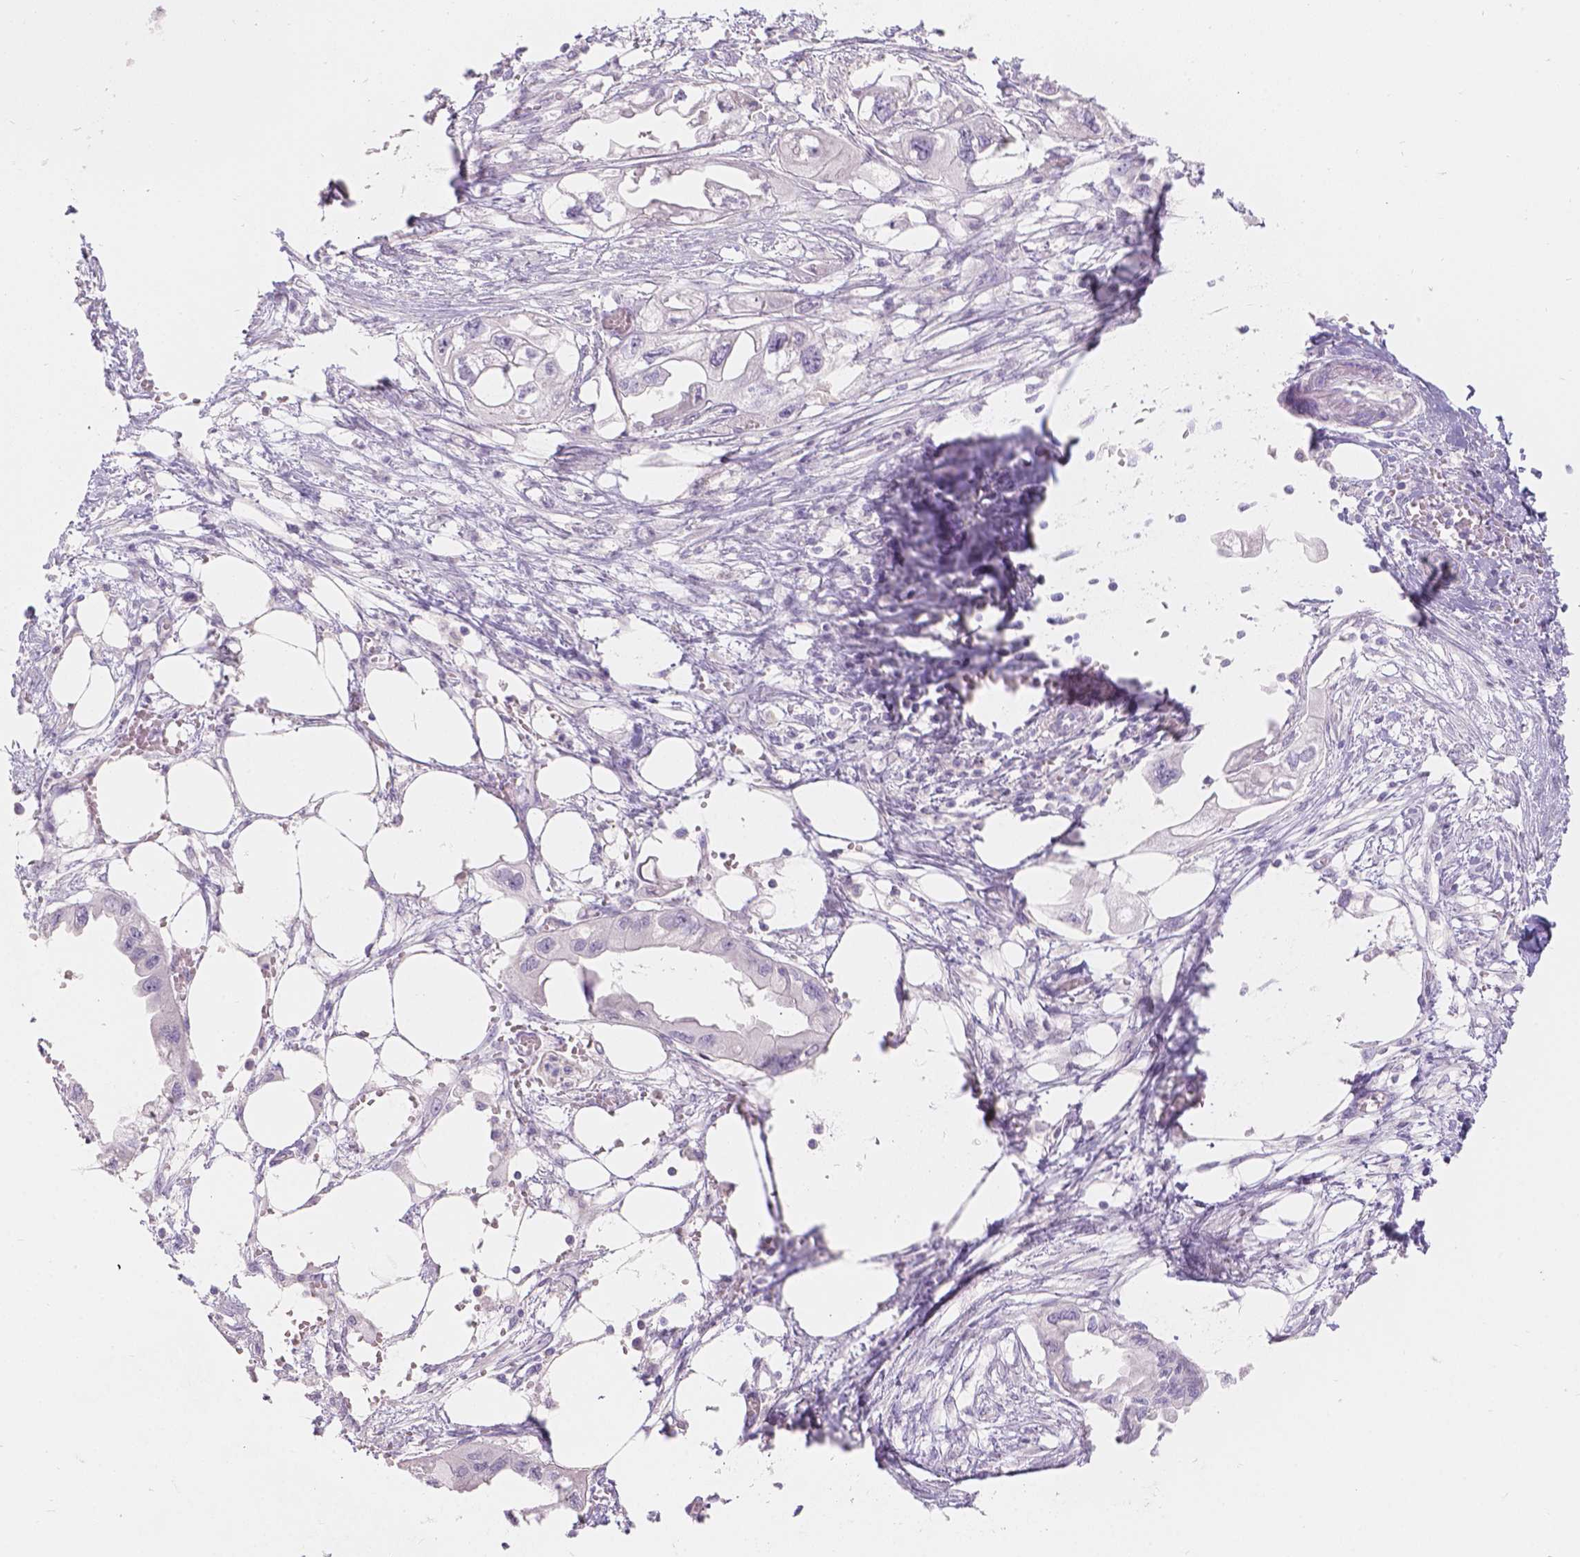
{"staining": {"intensity": "negative", "quantity": "none", "location": "none"}, "tissue": "endometrial cancer", "cell_type": "Tumor cells", "image_type": "cancer", "snomed": [{"axis": "morphology", "description": "Adenocarcinoma, NOS"}, {"axis": "morphology", "description": "Adenocarcinoma, metastatic, NOS"}, {"axis": "topography", "description": "Adipose tissue"}, {"axis": "topography", "description": "Endometrium"}], "caption": "Immunohistochemical staining of endometrial metastatic adenocarcinoma reveals no significant staining in tumor cells. (Brightfield microscopy of DAB immunohistochemistry (IHC) at high magnification).", "gene": "HTN3", "patient": {"sex": "female", "age": 67}}